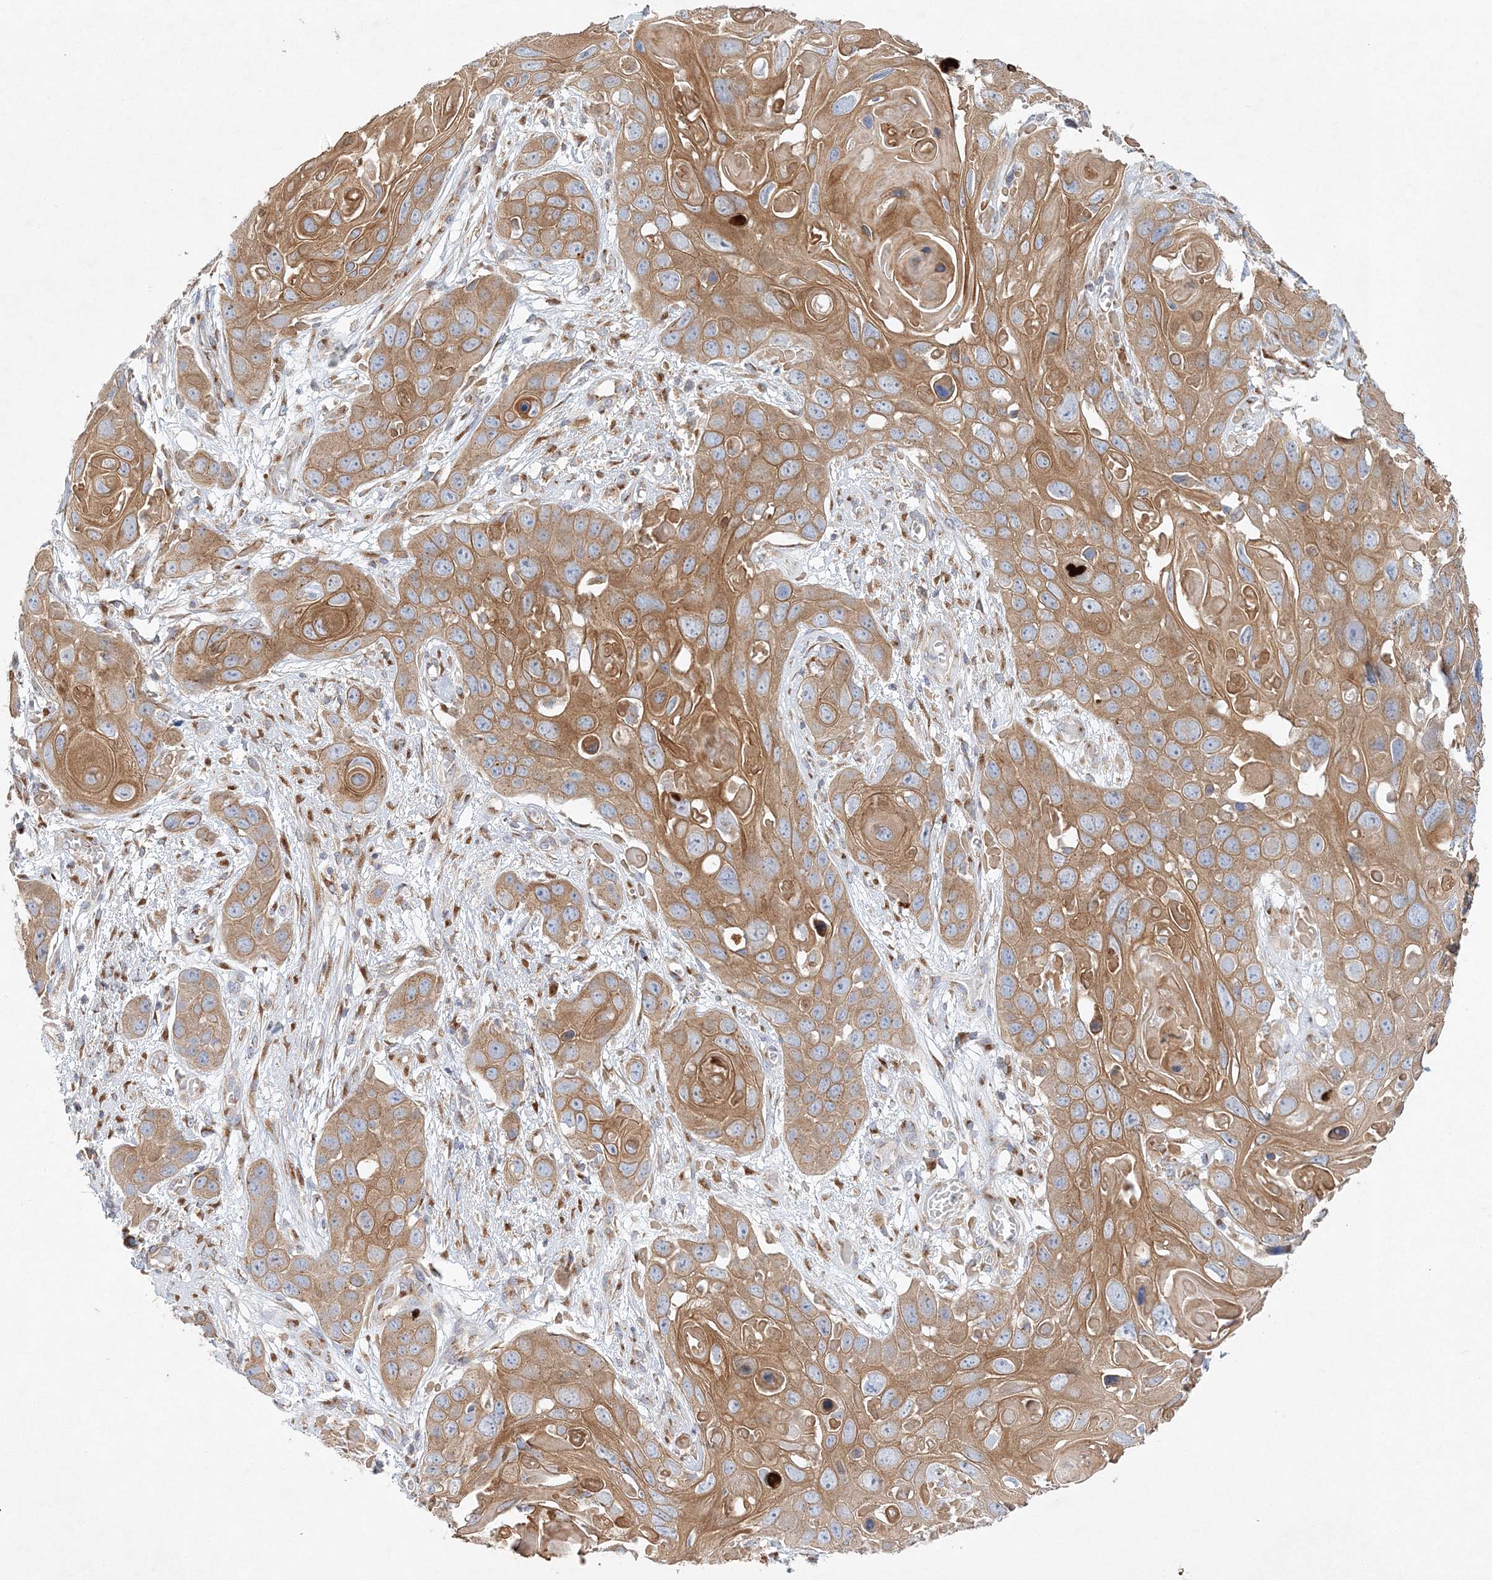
{"staining": {"intensity": "moderate", "quantity": ">75%", "location": "cytoplasmic/membranous"}, "tissue": "skin cancer", "cell_type": "Tumor cells", "image_type": "cancer", "snomed": [{"axis": "morphology", "description": "Squamous cell carcinoma, NOS"}, {"axis": "topography", "description": "Skin"}], "caption": "Skin squamous cell carcinoma was stained to show a protein in brown. There is medium levels of moderate cytoplasmic/membranous staining in approximately >75% of tumor cells.", "gene": "SEC23IP", "patient": {"sex": "male", "age": 55}}